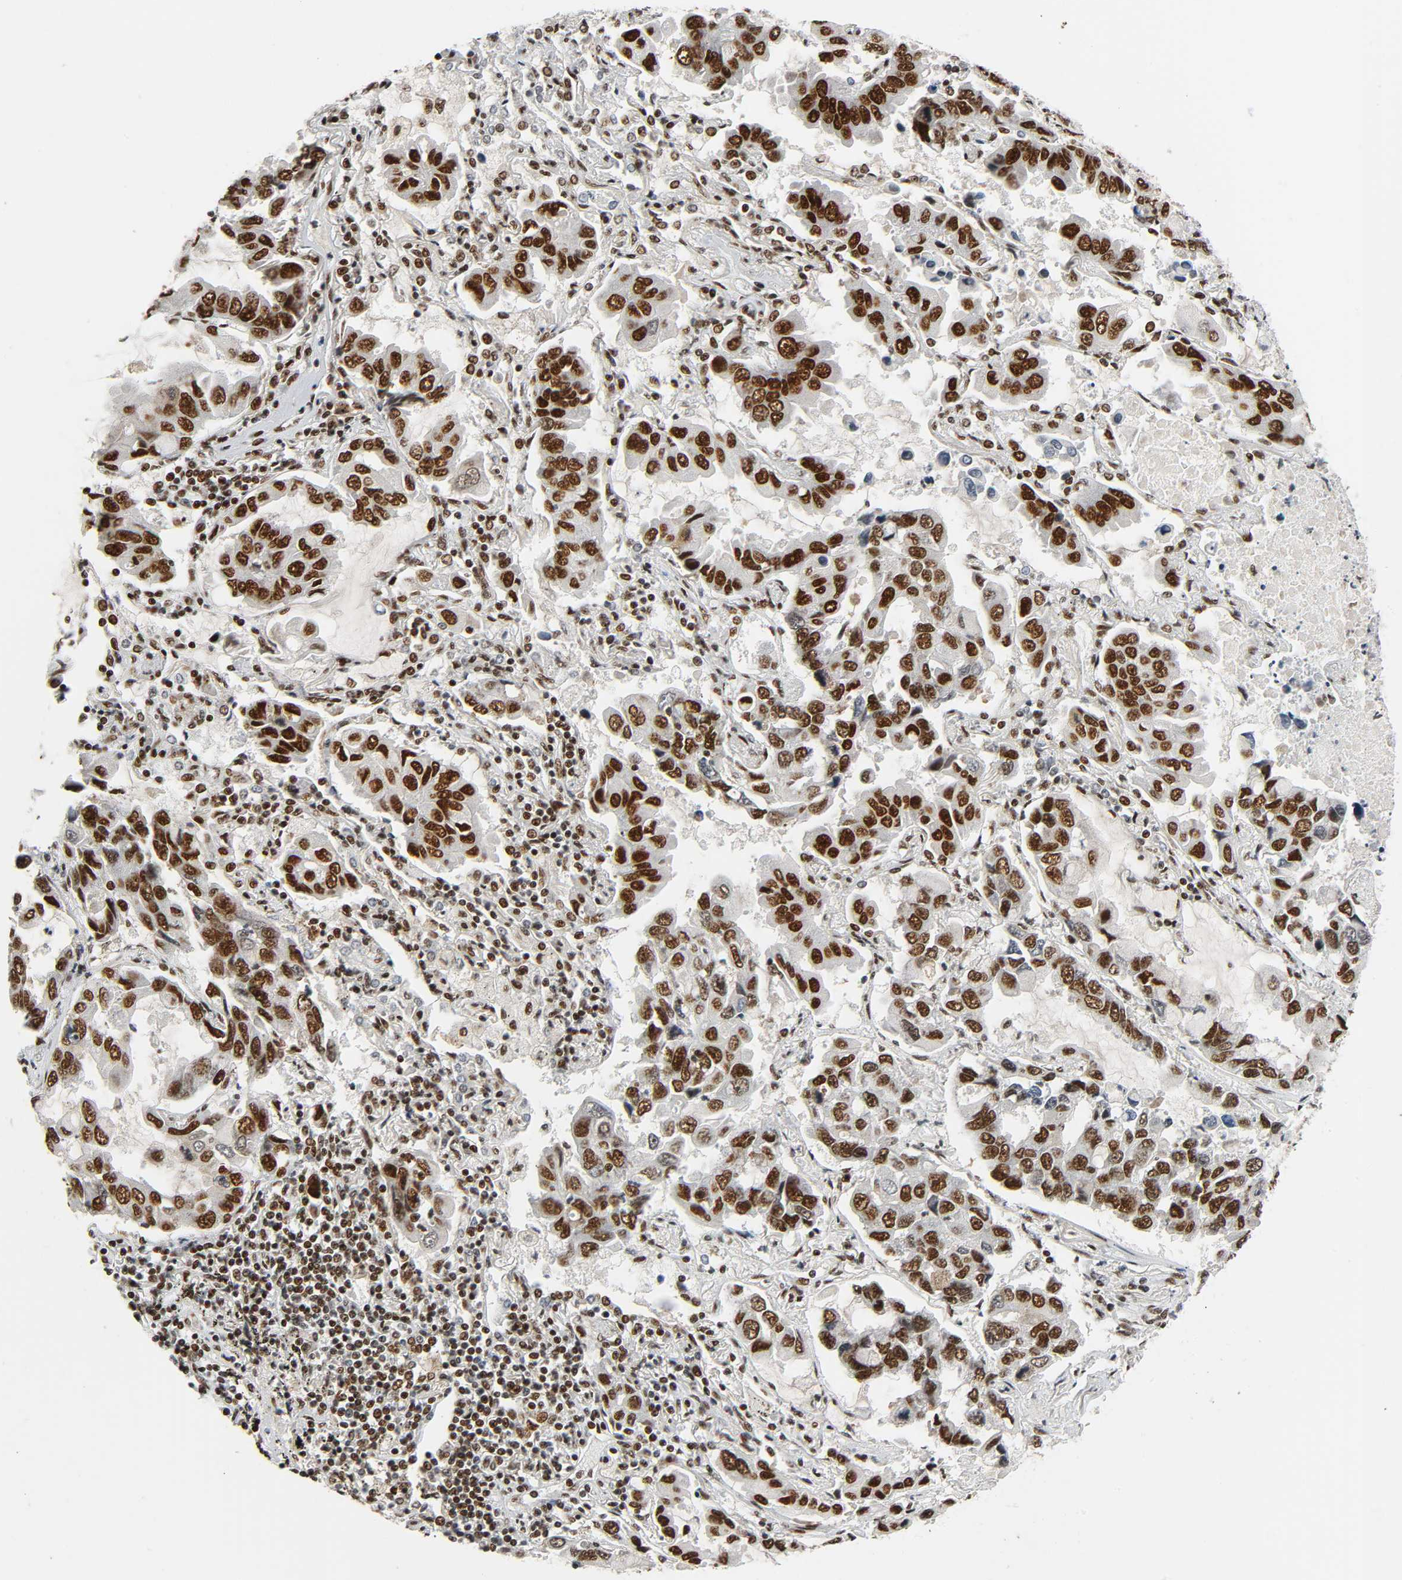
{"staining": {"intensity": "strong", "quantity": ">75%", "location": "nuclear"}, "tissue": "lung cancer", "cell_type": "Tumor cells", "image_type": "cancer", "snomed": [{"axis": "morphology", "description": "Adenocarcinoma, NOS"}, {"axis": "topography", "description": "Lung"}], "caption": "Tumor cells display high levels of strong nuclear expression in approximately >75% of cells in human lung cancer (adenocarcinoma).", "gene": "CDK9", "patient": {"sex": "male", "age": 64}}